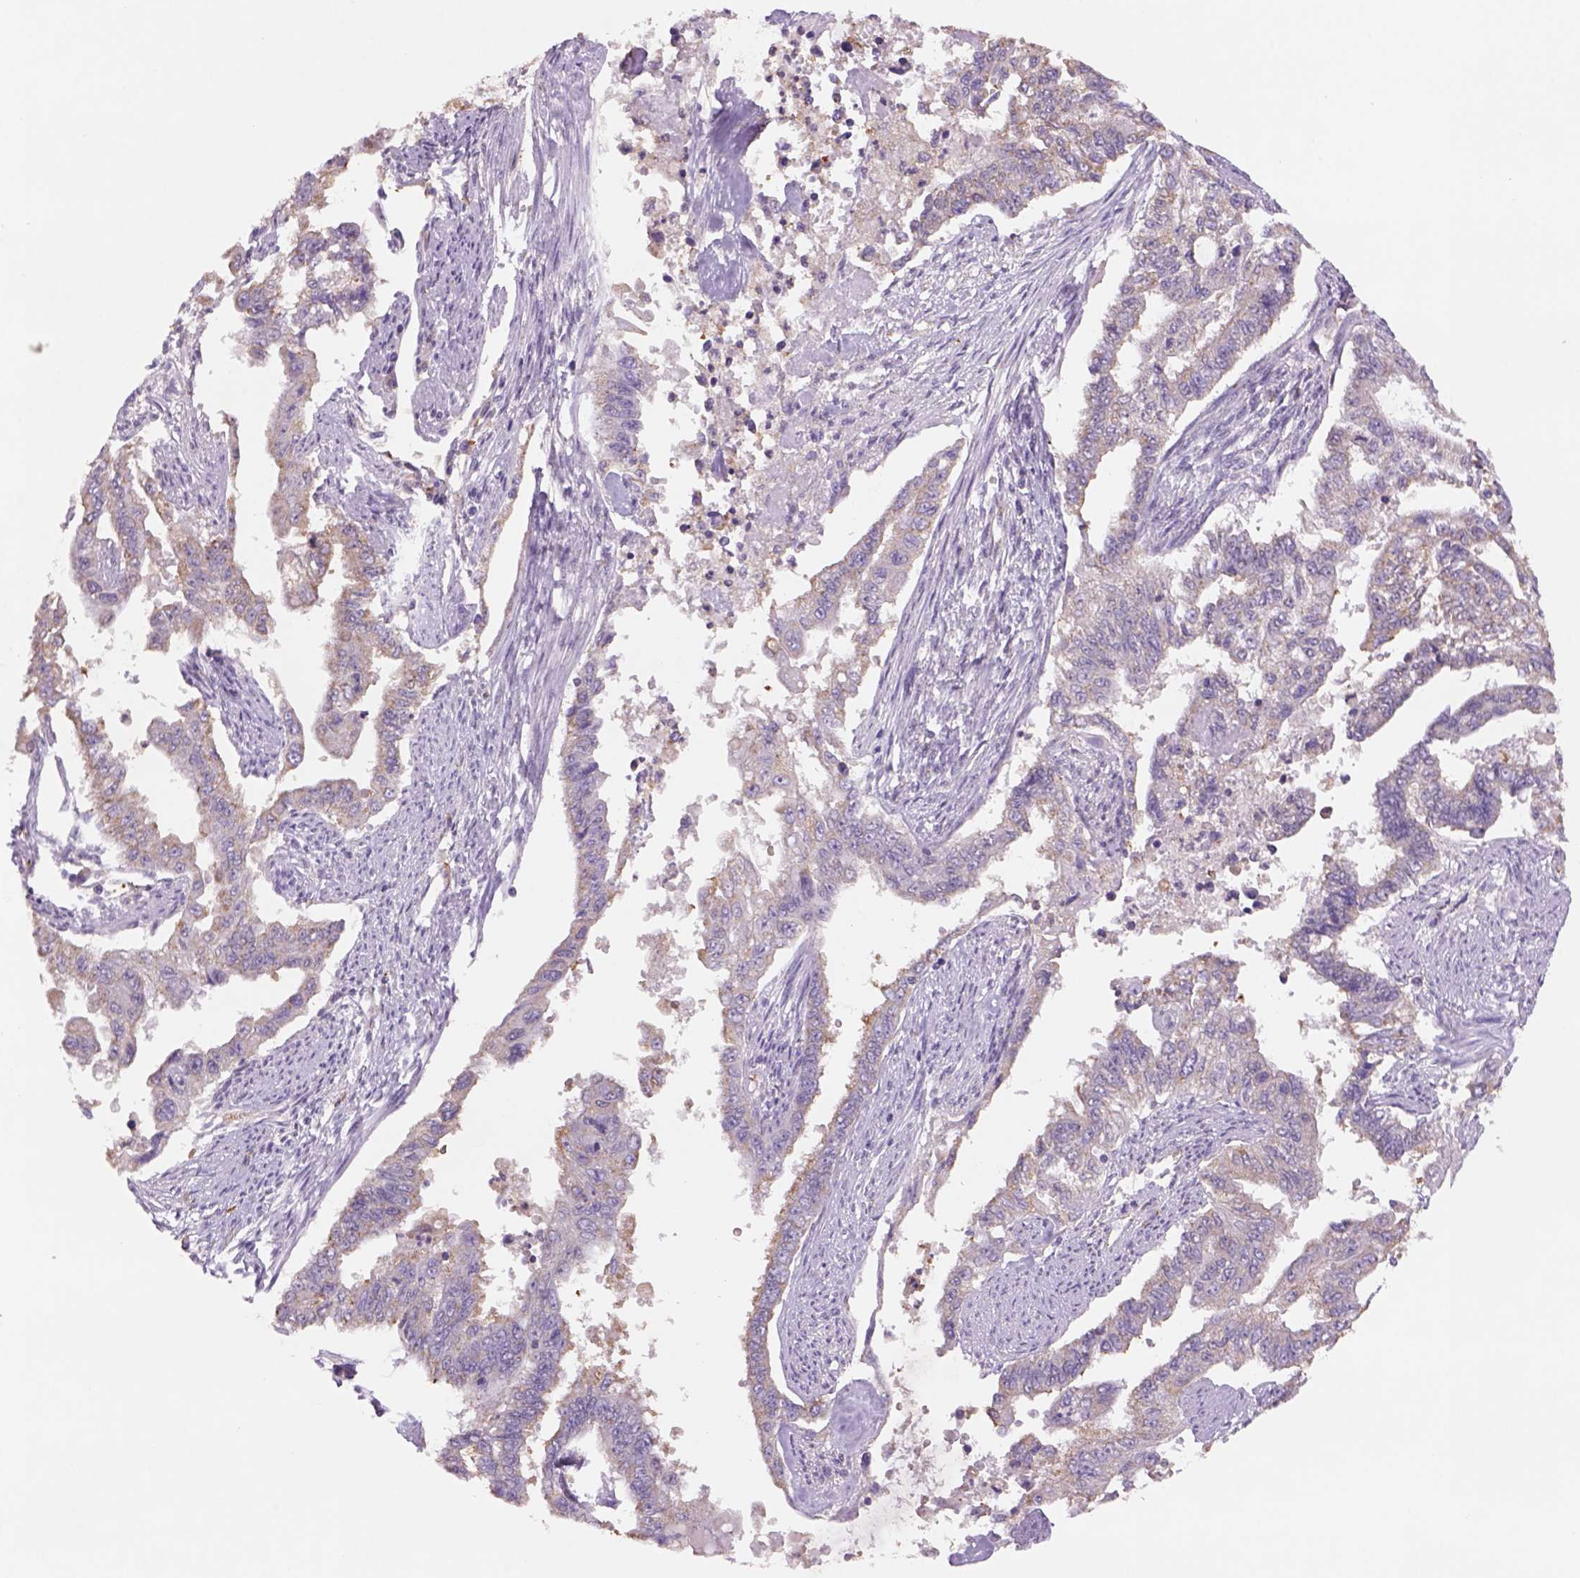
{"staining": {"intensity": "weak", "quantity": ">75%", "location": "cytoplasmic/membranous"}, "tissue": "endometrial cancer", "cell_type": "Tumor cells", "image_type": "cancer", "snomed": [{"axis": "morphology", "description": "Adenocarcinoma, NOS"}, {"axis": "topography", "description": "Uterus"}], "caption": "Immunohistochemical staining of endometrial cancer (adenocarcinoma) reveals weak cytoplasmic/membranous protein expression in approximately >75% of tumor cells.", "gene": "NAALAD2", "patient": {"sex": "female", "age": 59}}